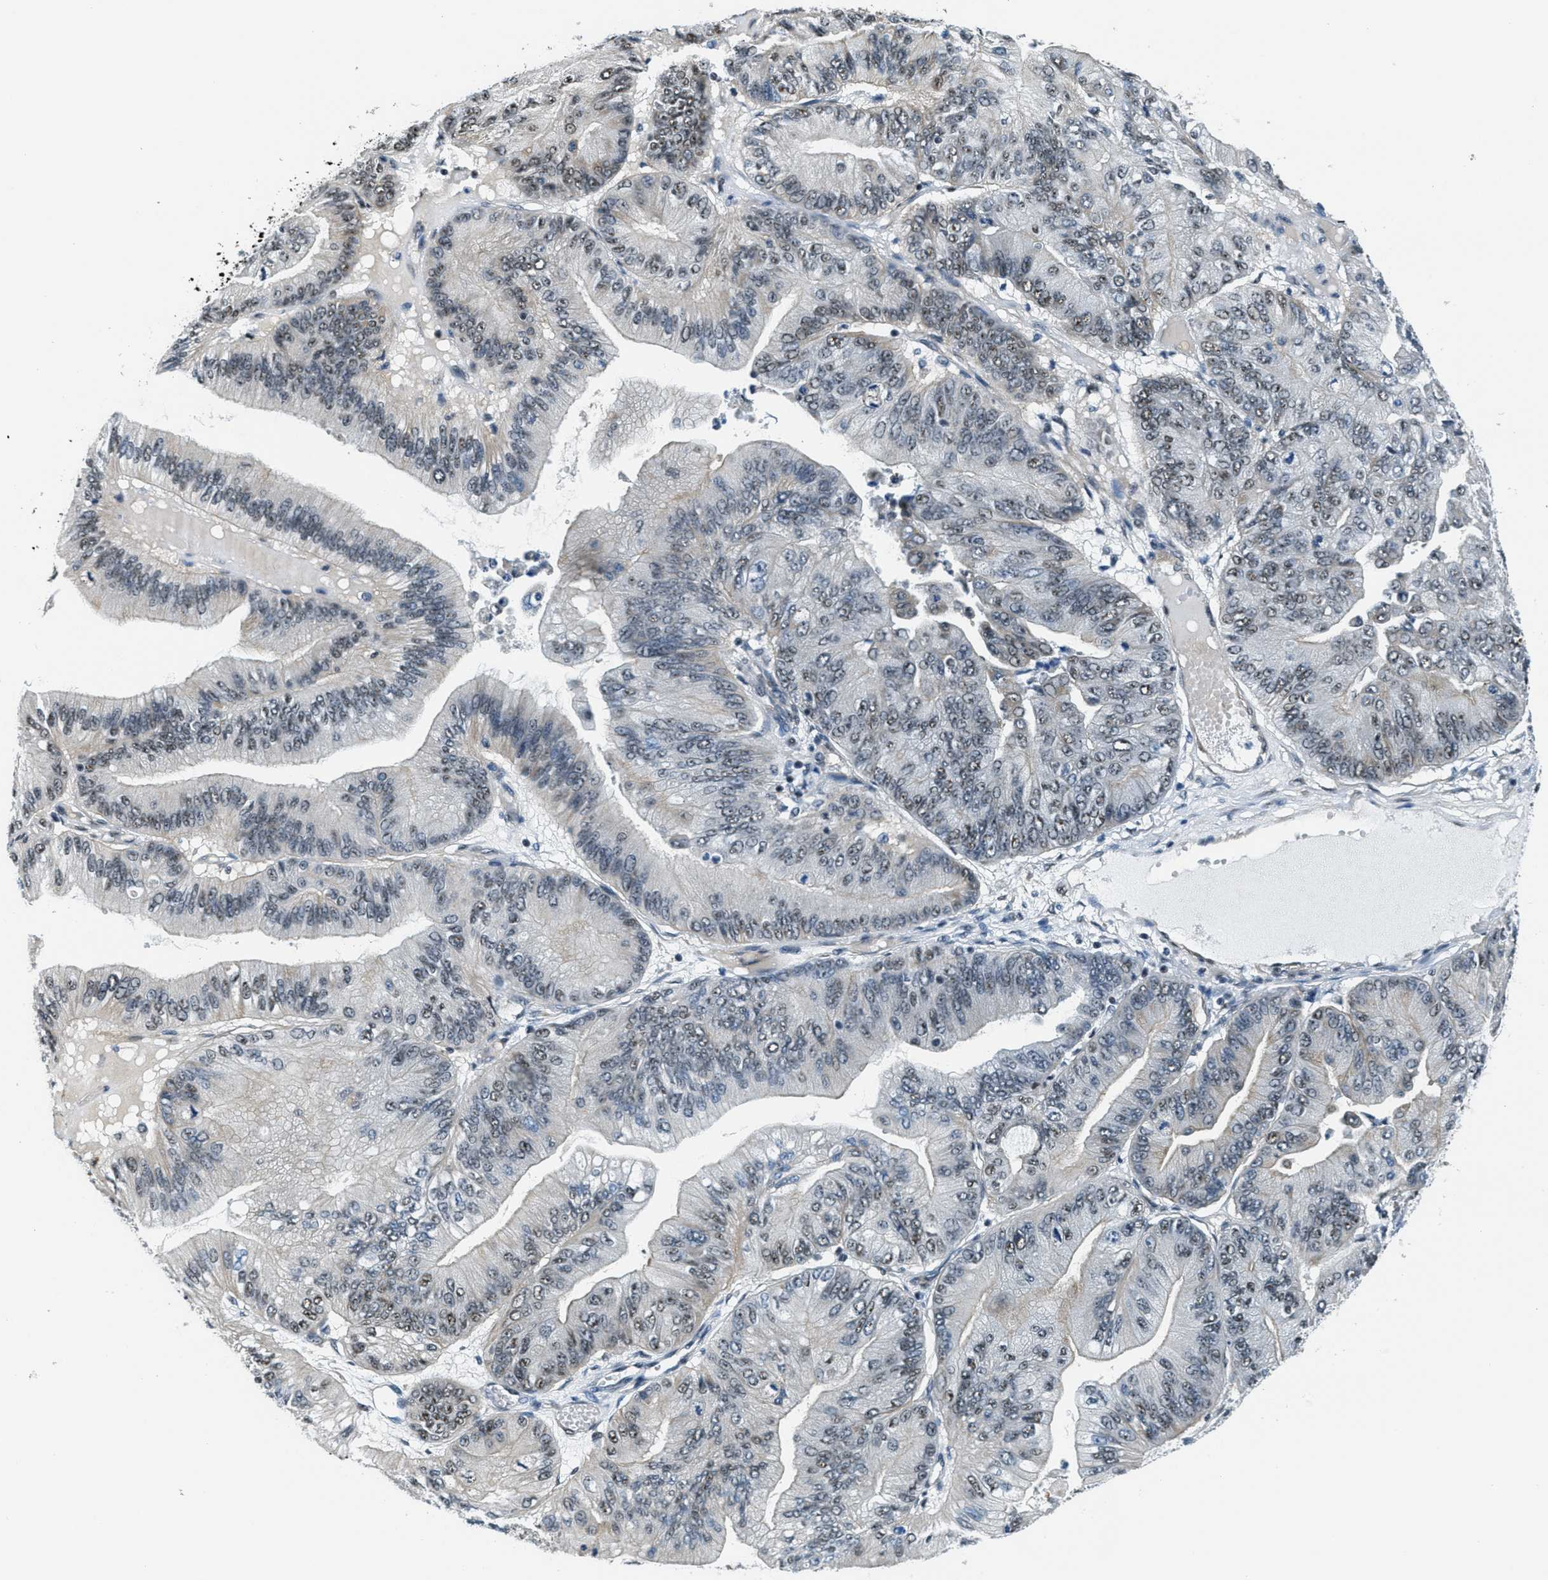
{"staining": {"intensity": "weak", "quantity": "25%-75%", "location": "cytoplasmic/membranous"}, "tissue": "ovarian cancer", "cell_type": "Tumor cells", "image_type": "cancer", "snomed": [{"axis": "morphology", "description": "Cystadenocarcinoma, mucinous, NOS"}, {"axis": "topography", "description": "Ovary"}], "caption": "Protein staining of ovarian mucinous cystadenocarcinoma tissue demonstrates weak cytoplasmic/membranous expression in approximately 25%-75% of tumor cells.", "gene": "CFAP36", "patient": {"sex": "female", "age": 61}}